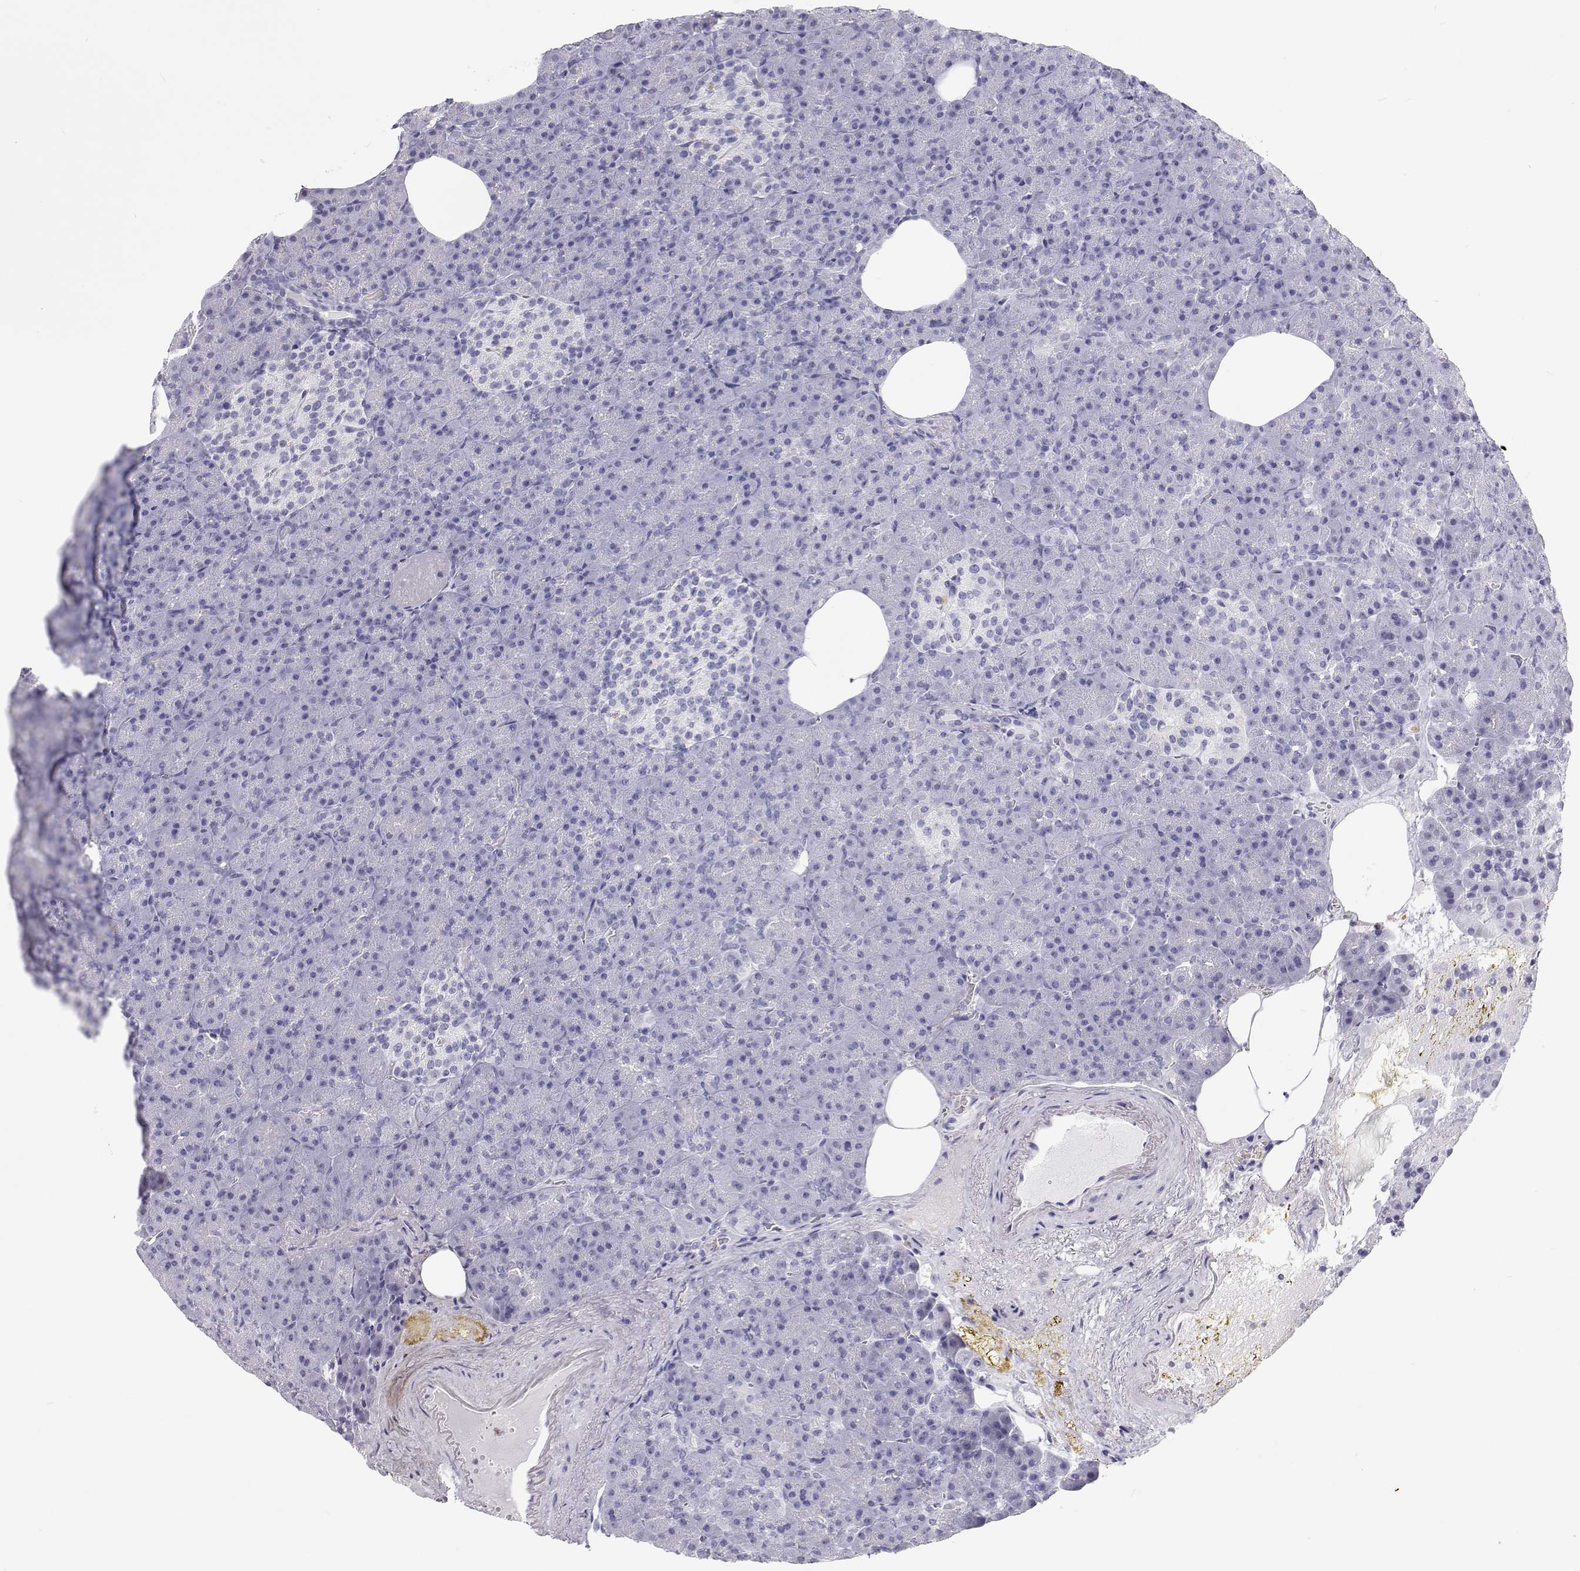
{"staining": {"intensity": "negative", "quantity": "none", "location": "none"}, "tissue": "pancreas", "cell_type": "Exocrine glandular cells", "image_type": "normal", "snomed": [{"axis": "morphology", "description": "Normal tissue, NOS"}, {"axis": "topography", "description": "Pancreas"}], "caption": "Immunohistochemistry (IHC) image of normal pancreas: human pancreas stained with DAB (3,3'-diaminobenzidine) demonstrates no significant protein expression in exocrine glandular cells. (Stains: DAB IHC with hematoxylin counter stain, Microscopy: brightfield microscopy at high magnification).", "gene": "SFTPB", "patient": {"sex": "female", "age": 74}}